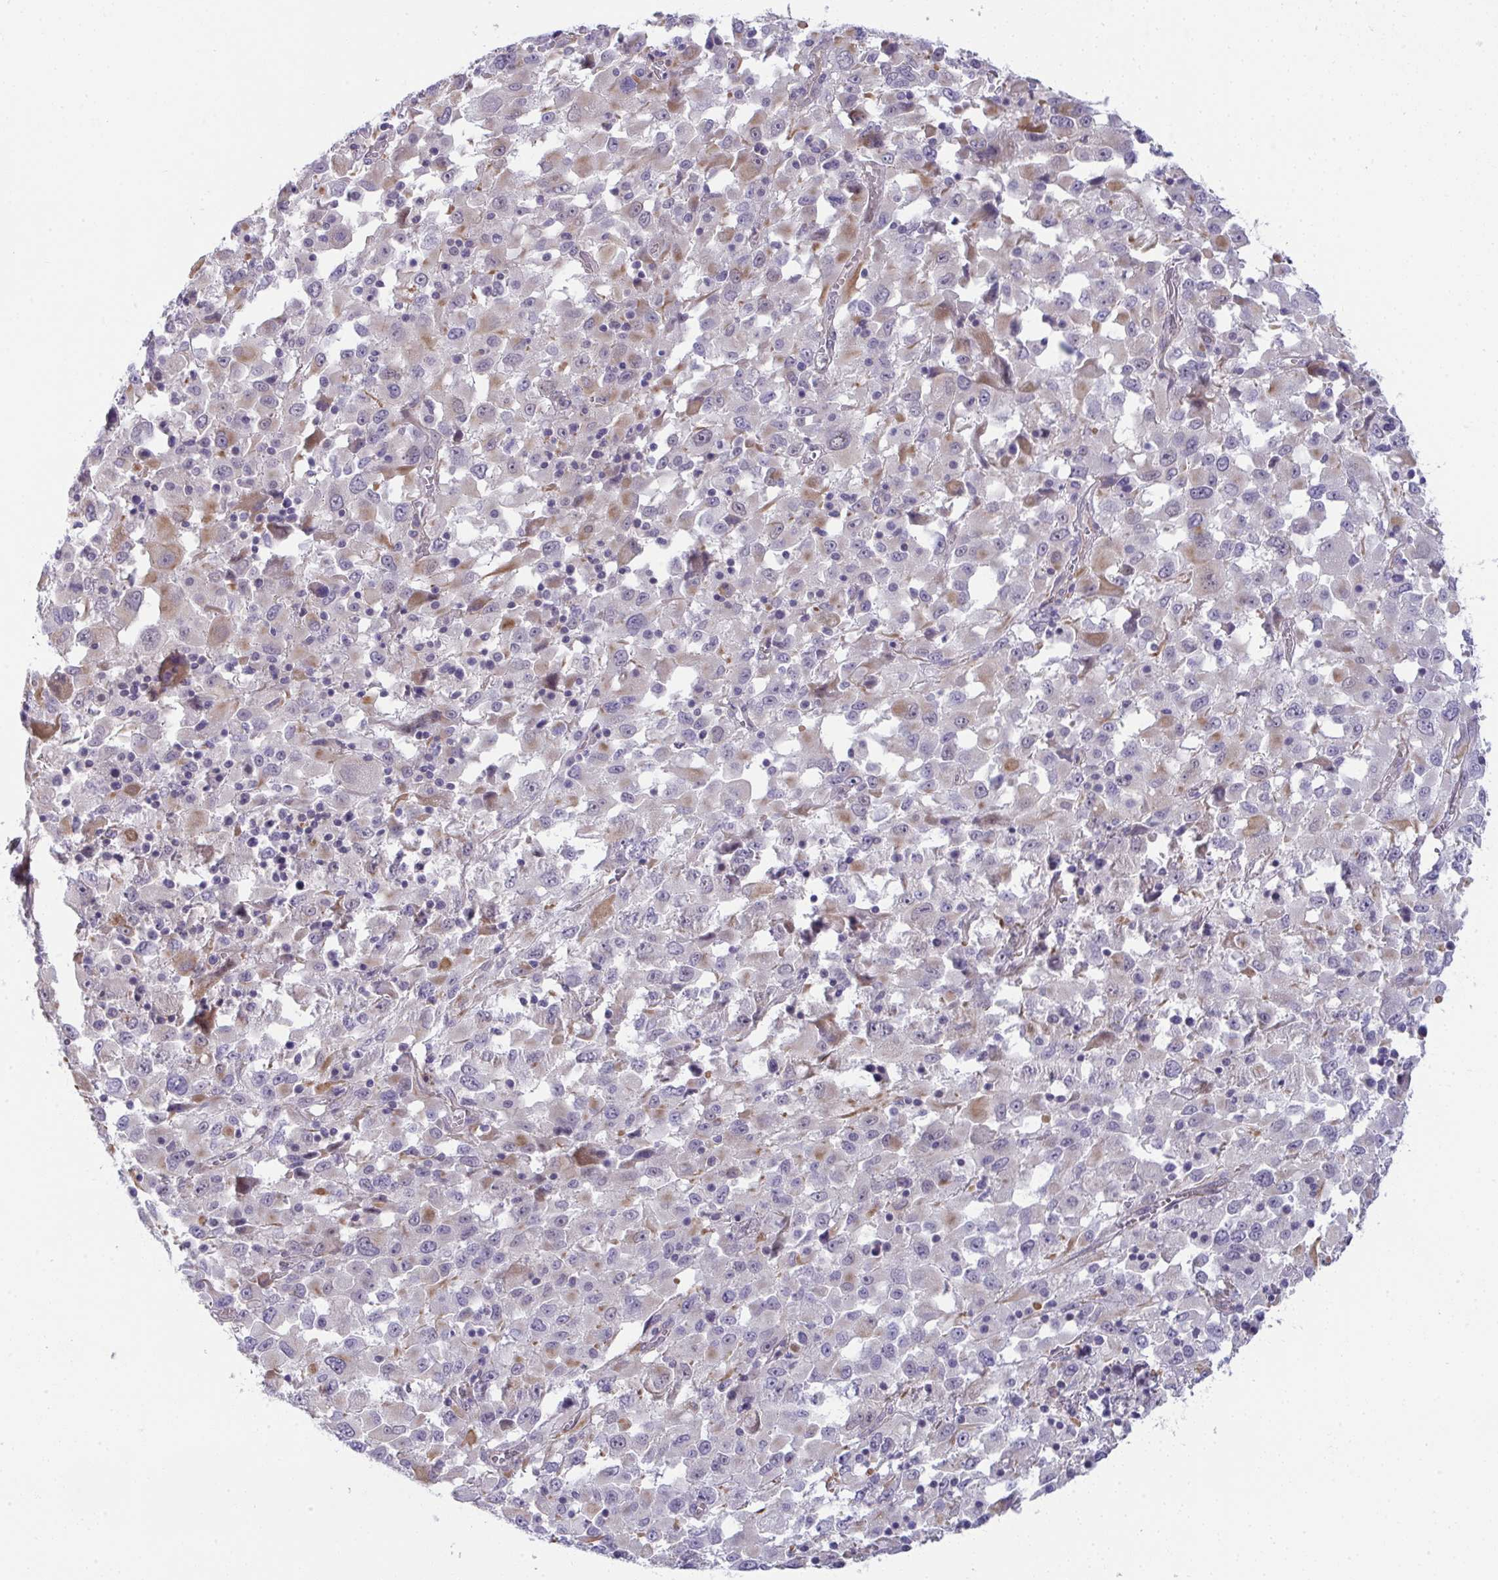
{"staining": {"intensity": "negative", "quantity": "none", "location": "none"}, "tissue": "melanoma", "cell_type": "Tumor cells", "image_type": "cancer", "snomed": [{"axis": "morphology", "description": "Malignant melanoma, Metastatic site"}, {"axis": "topography", "description": "Soft tissue"}], "caption": "DAB immunohistochemical staining of human malignant melanoma (metastatic site) reveals no significant positivity in tumor cells. Nuclei are stained in blue.", "gene": "MYL12A", "patient": {"sex": "male", "age": 50}}